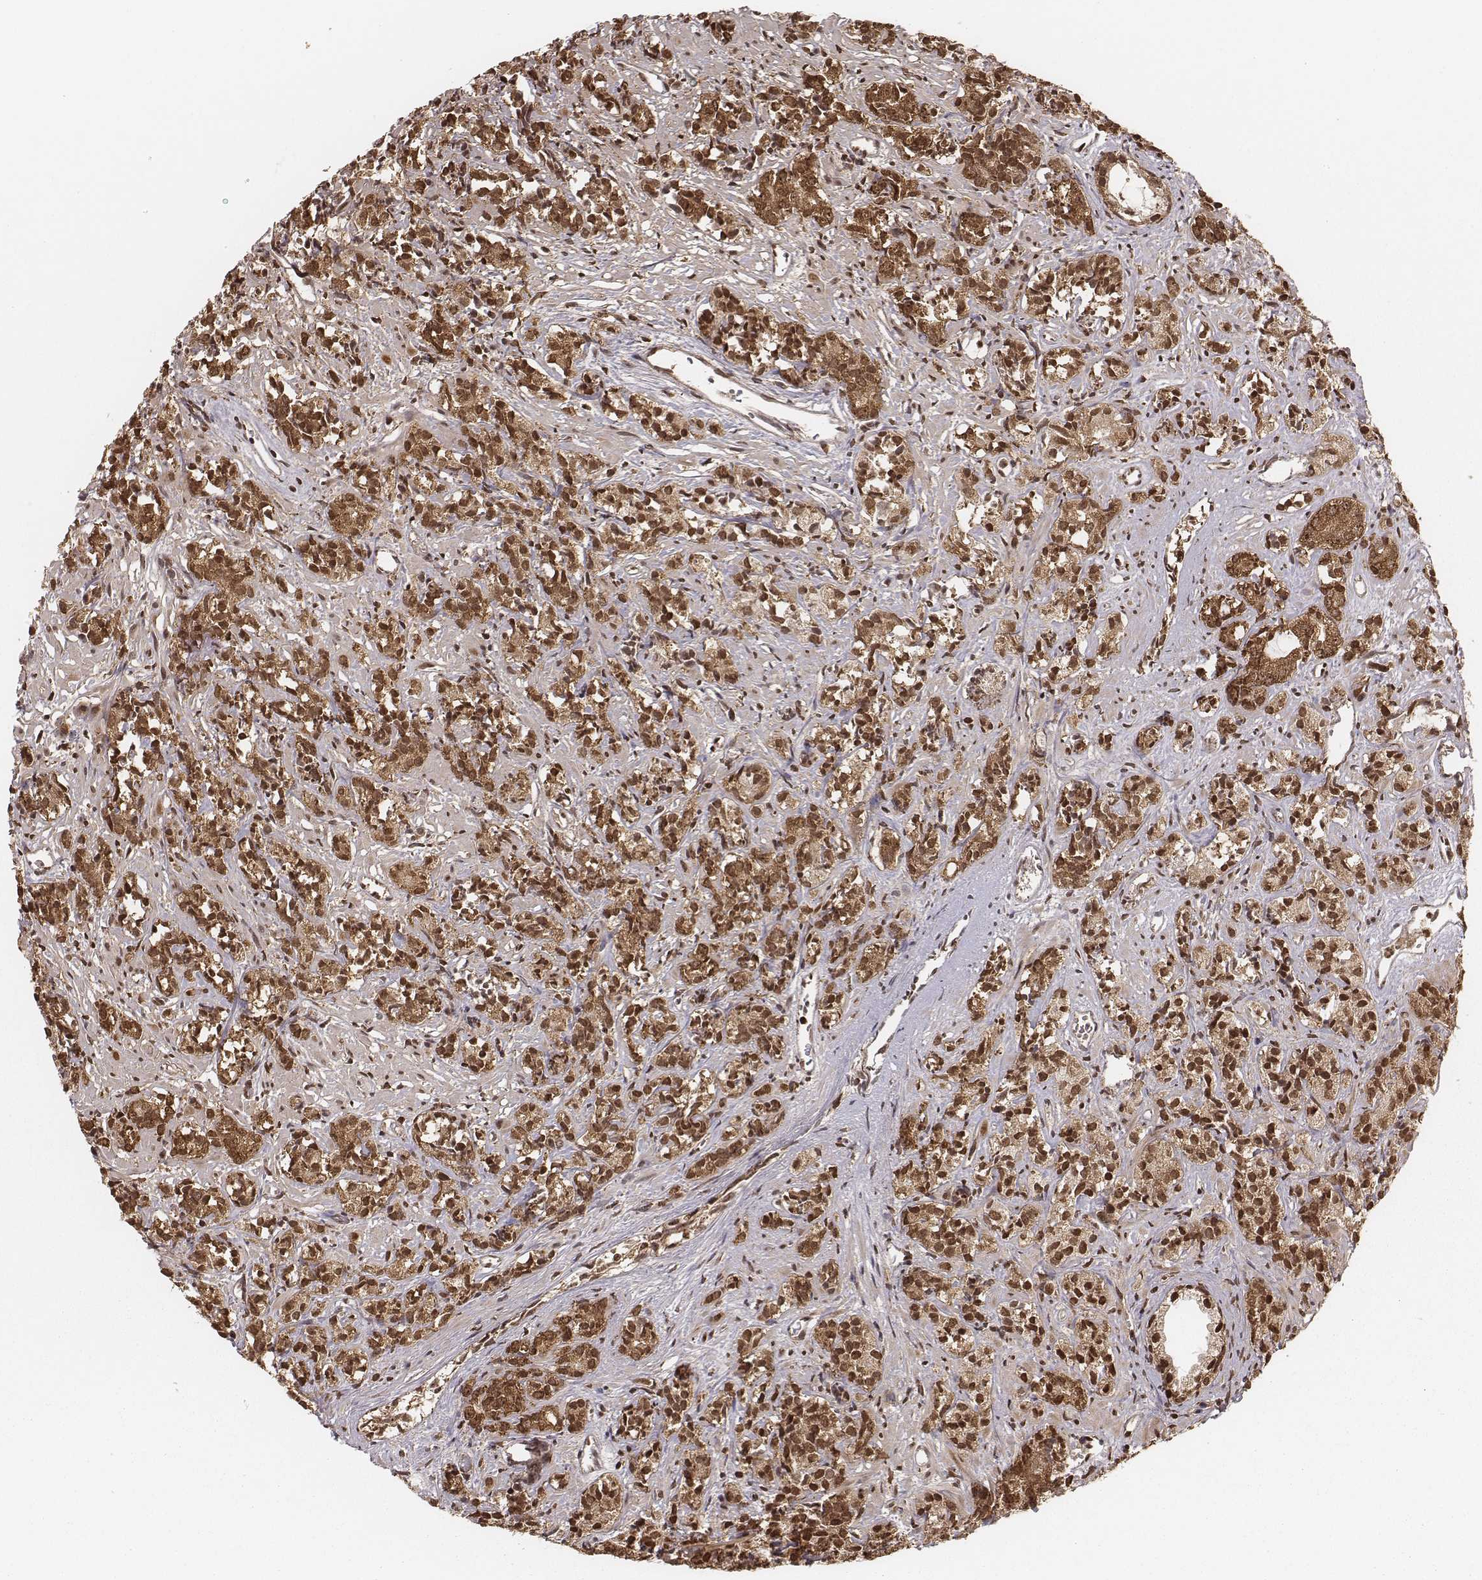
{"staining": {"intensity": "moderate", "quantity": ">75%", "location": "cytoplasmic/membranous,nuclear"}, "tissue": "prostate cancer", "cell_type": "Tumor cells", "image_type": "cancer", "snomed": [{"axis": "morphology", "description": "Adenocarcinoma, High grade"}, {"axis": "topography", "description": "Prostate"}], "caption": "High-power microscopy captured an immunohistochemistry (IHC) histopathology image of prostate cancer, revealing moderate cytoplasmic/membranous and nuclear positivity in approximately >75% of tumor cells.", "gene": "NFX1", "patient": {"sex": "male", "age": 84}}